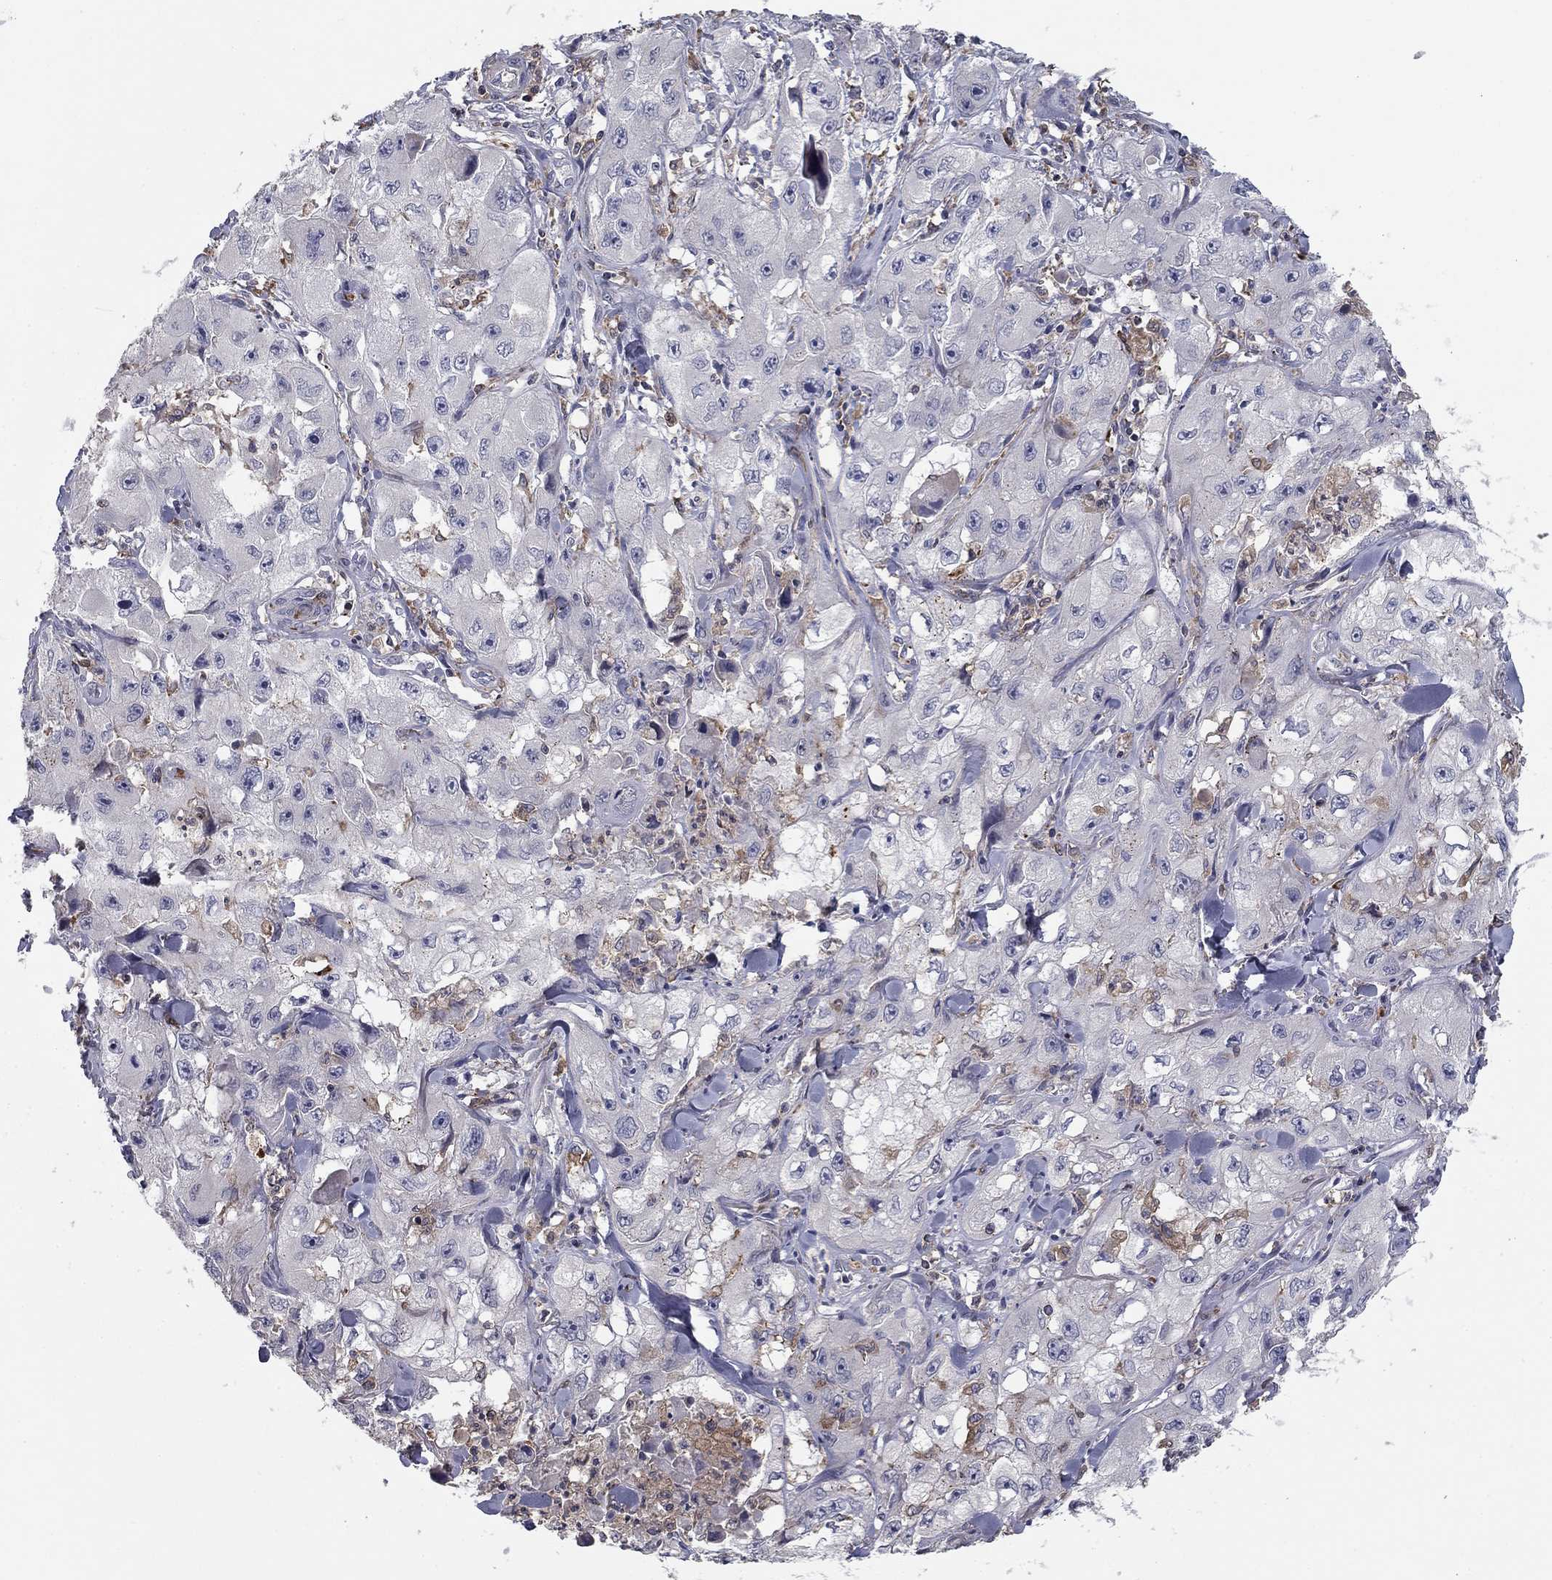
{"staining": {"intensity": "negative", "quantity": "none", "location": "none"}, "tissue": "skin cancer", "cell_type": "Tumor cells", "image_type": "cancer", "snomed": [{"axis": "morphology", "description": "Squamous cell carcinoma, NOS"}, {"axis": "topography", "description": "Skin"}, {"axis": "topography", "description": "Subcutis"}], "caption": "Human squamous cell carcinoma (skin) stained for a protein using immunohistochemistry (IHC) reveals no positivity in tumor cells.", "gene": "PLCB2", "patient": {"sex": "male", "age": 73}}